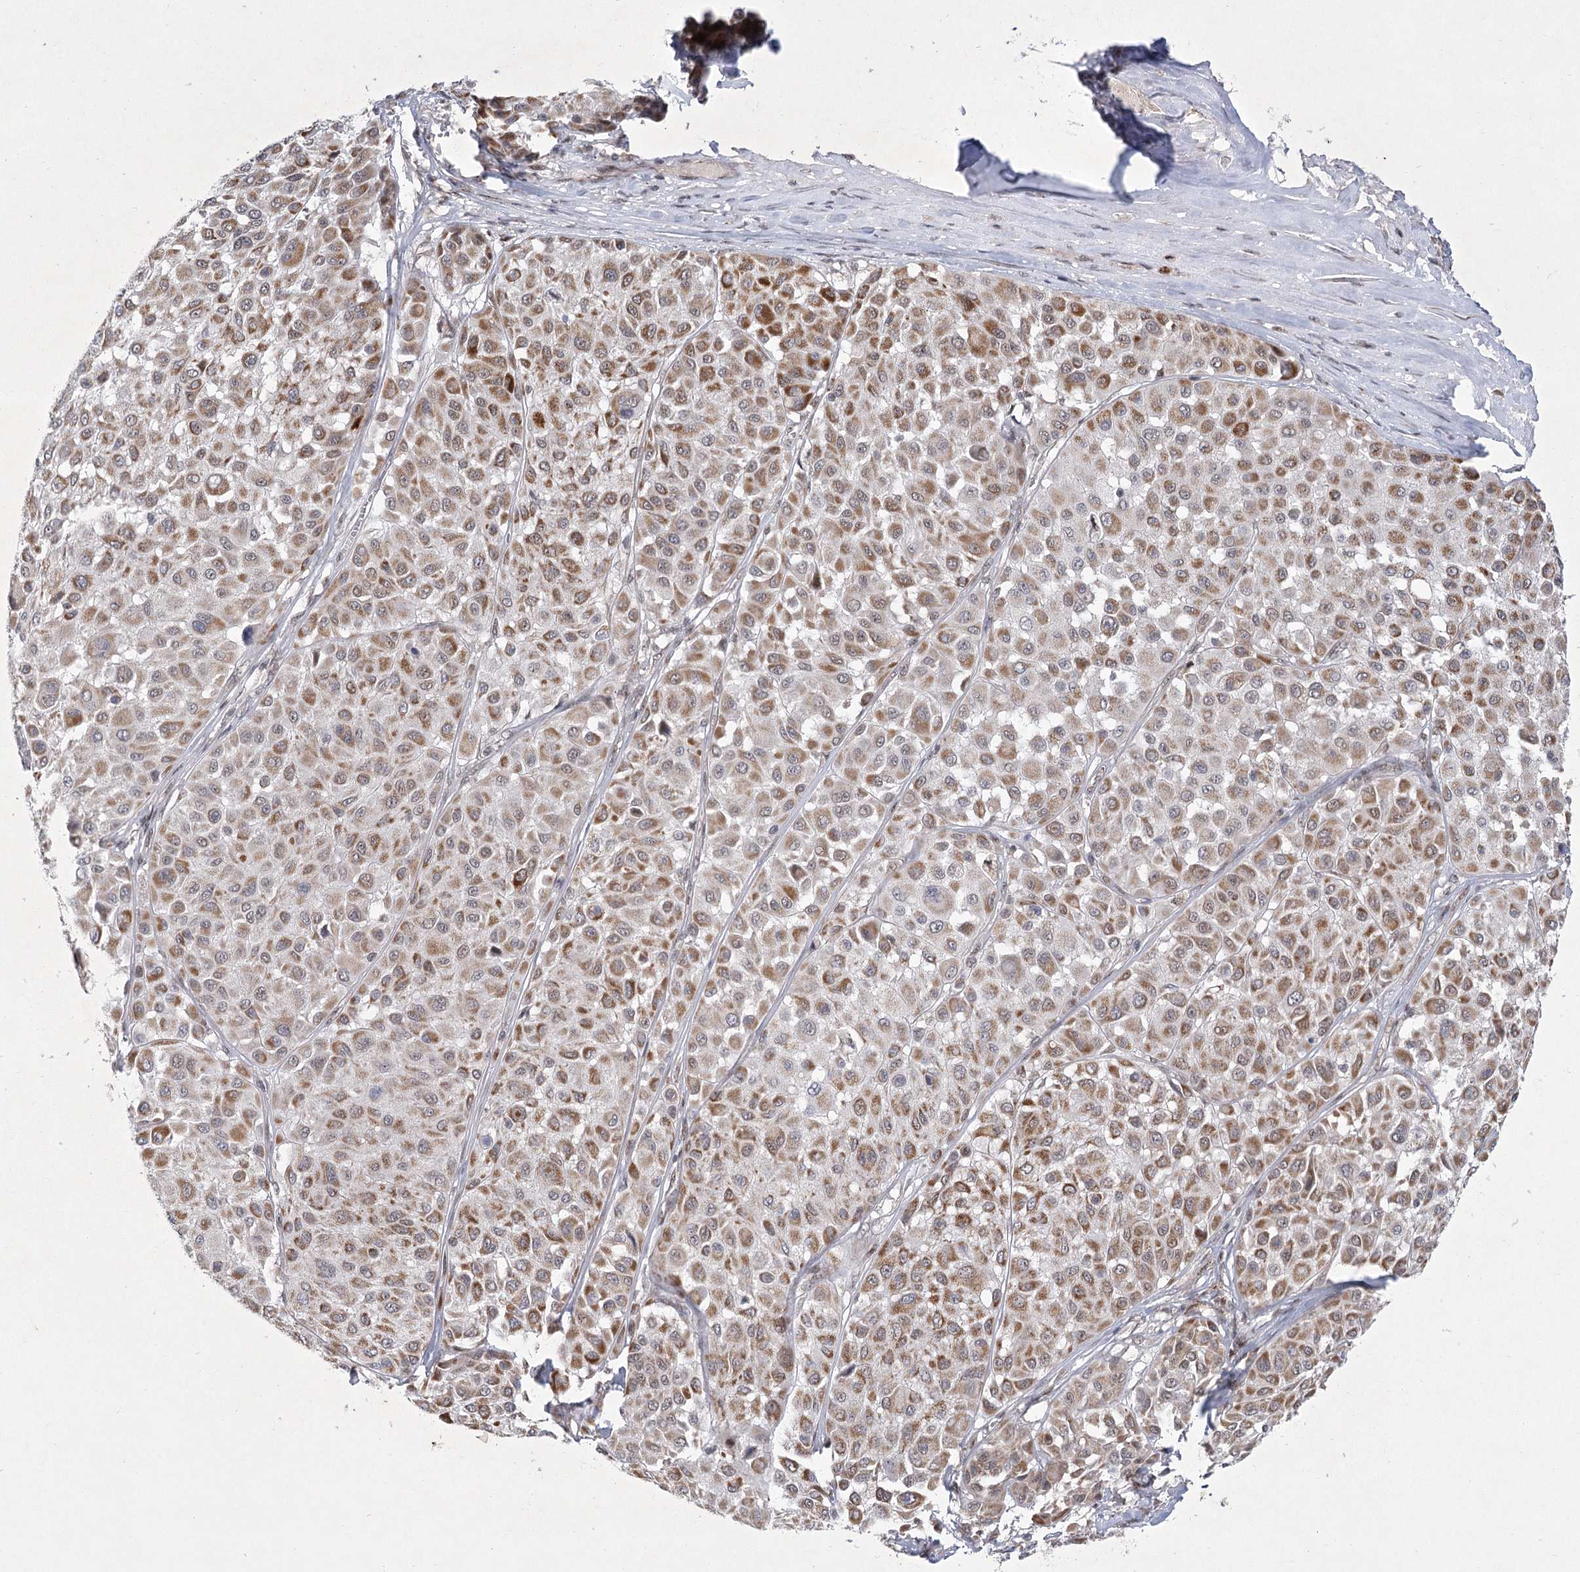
{"staining": {"intensity": "moderate", "quantity": ">75%", "location": "cytoplasmic/membranous"}, "tissue": "melanoma", "cell_type": "Tumor cells", "image_type": "cancer", "snomed": [{"axis": "morphology", "description": "Malignant melanoma, Metastatic site"}, {"axis": "topography", "description": "Soft tissue"}], "caption": "Human melanoma stained with a protein marker displays moderate staining in tumor cells.", "gene": "CIB4", "patient": {"sex": "male", "age": 41}}